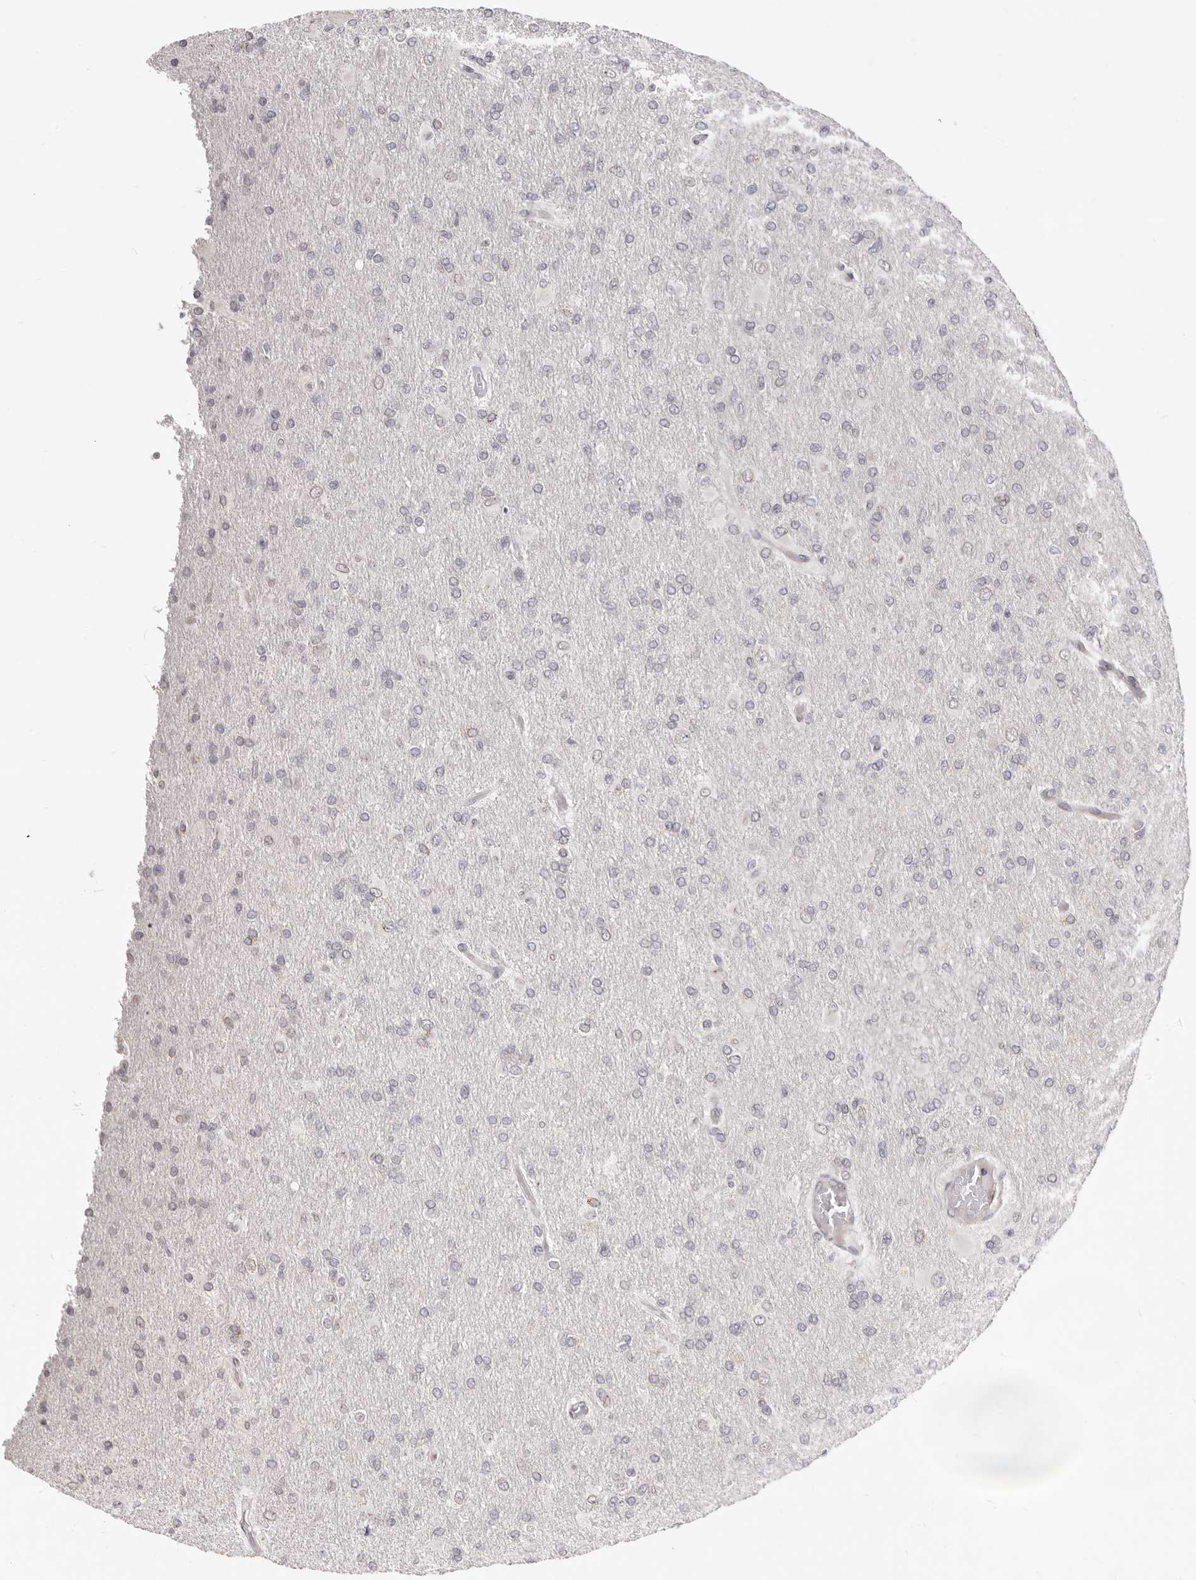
{"staining": {"intensity": "negative", "quantity": "none", "location": "none"}, "tissue": "glioma", "cell_type": "Tumor cells", "image_type": "cancer", "snomed": [{"axis": "morphology", "description": "Glioma, malignant, High grade"}, {"axis": "topography", "description": "Cerebral cortex"}], "caption": "Immunohistochemistry (IHC) micrograph of human glioma stained for a protein (brown), which shows no expression in tumor cells.", "gene": "LCORL", "patient": {"sex": "female", "age": 36}}